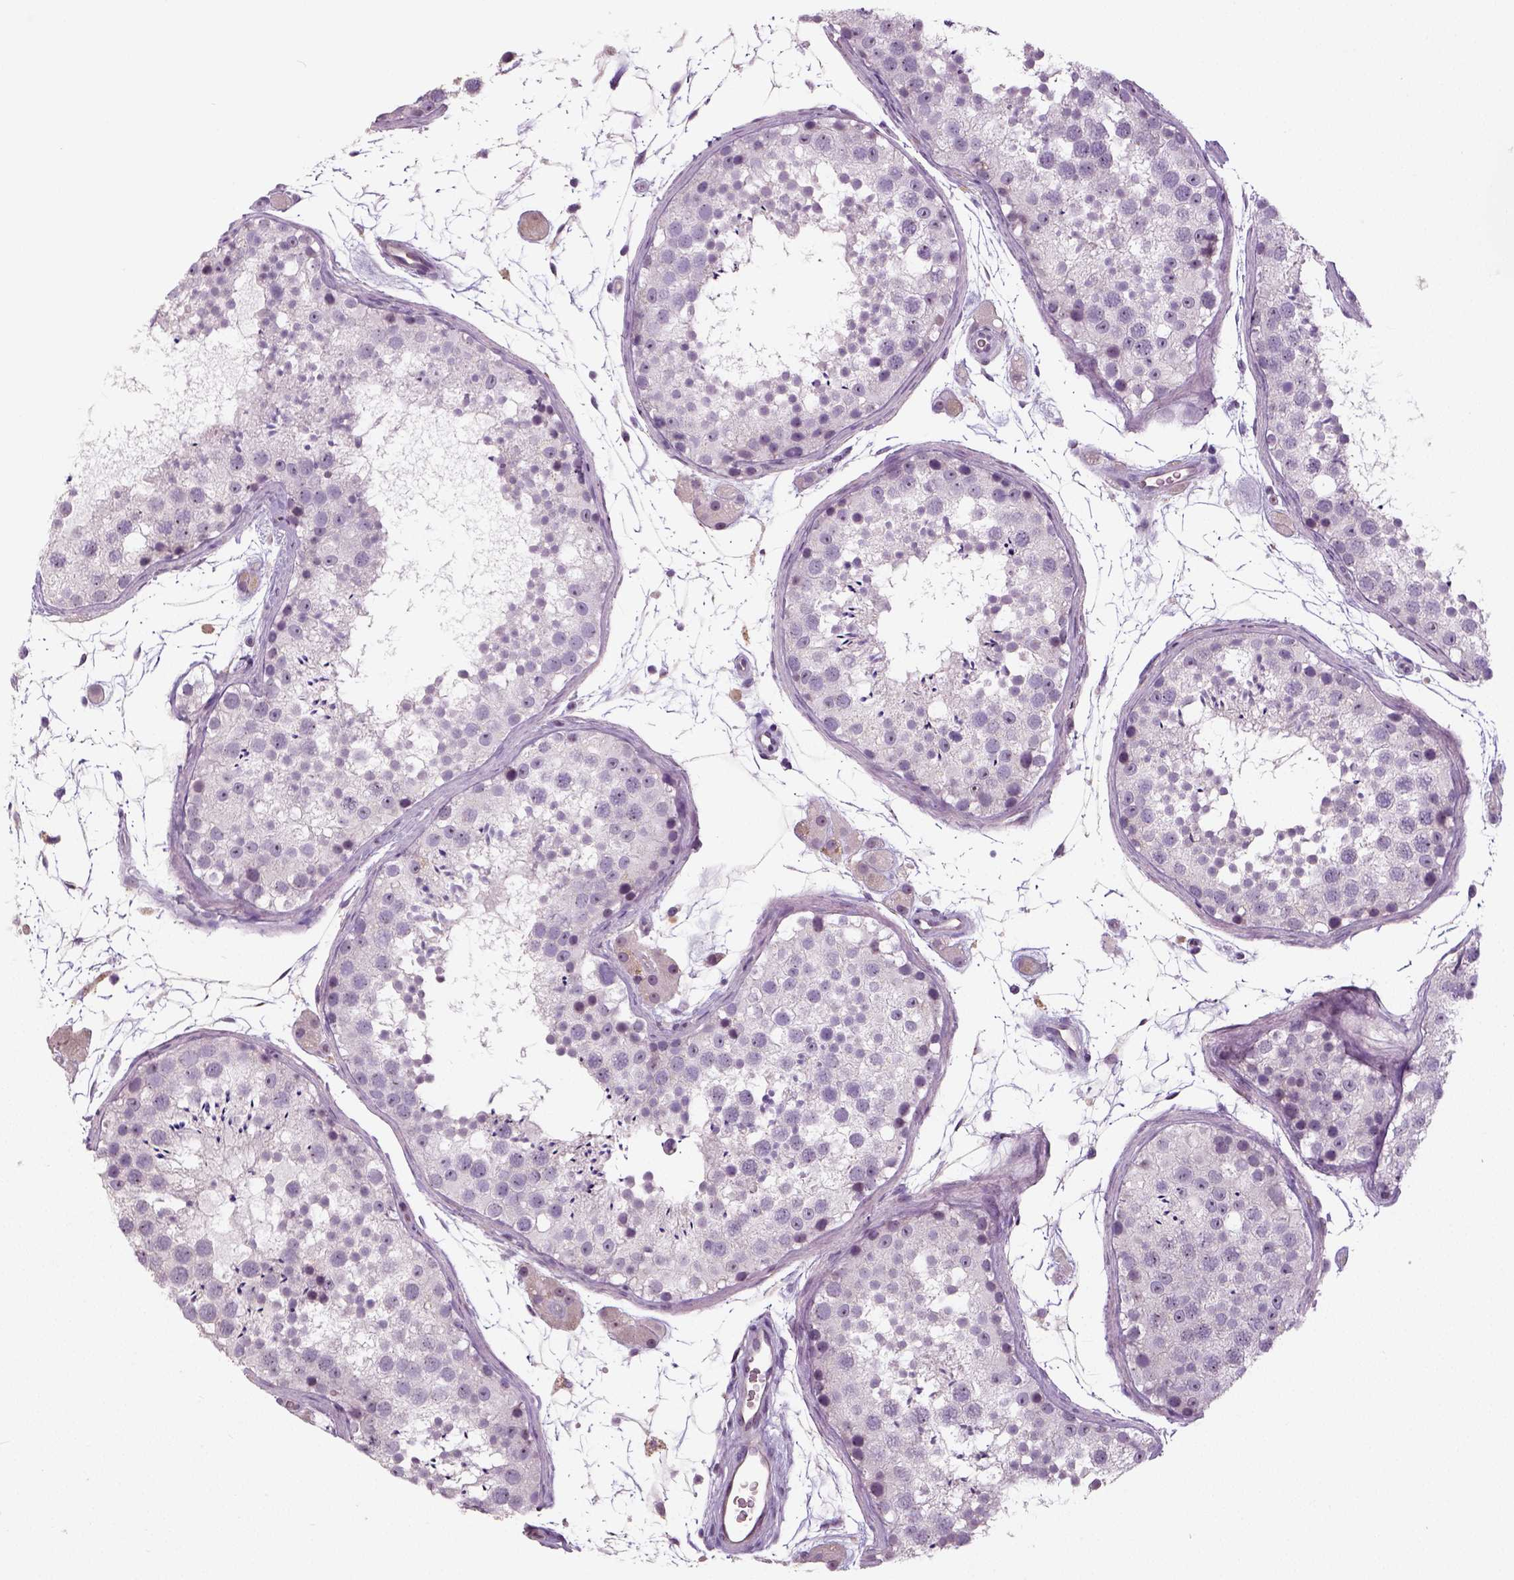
{"staining": {"intensity": "negative", "quantity": "none", "location": "none"}, "tissue": "testis", "cell_type": "Cells in seminiferous ducts", "image_type": "normal", "snomed": [{"axis": "morphology", "description": "Normal tissue, NOS"}, {"axis": "topography", "description": "Testis"}], "caption": "Immunohistochemistry (IHC) micrograph of benign testis: human testis stained with DAB (3,3'-diaminobenzidine) shows no significant protein staining in cells in seminiferous ducts. (Stains: DAB (3,3'-diaminobenzidine) immunohistochemistry with hematoxylin counter stain, Microscopy: brightfield microscopy at high magnification).", "gene": "NECAB1", "patient": {"sex": "male", "age": 41}}